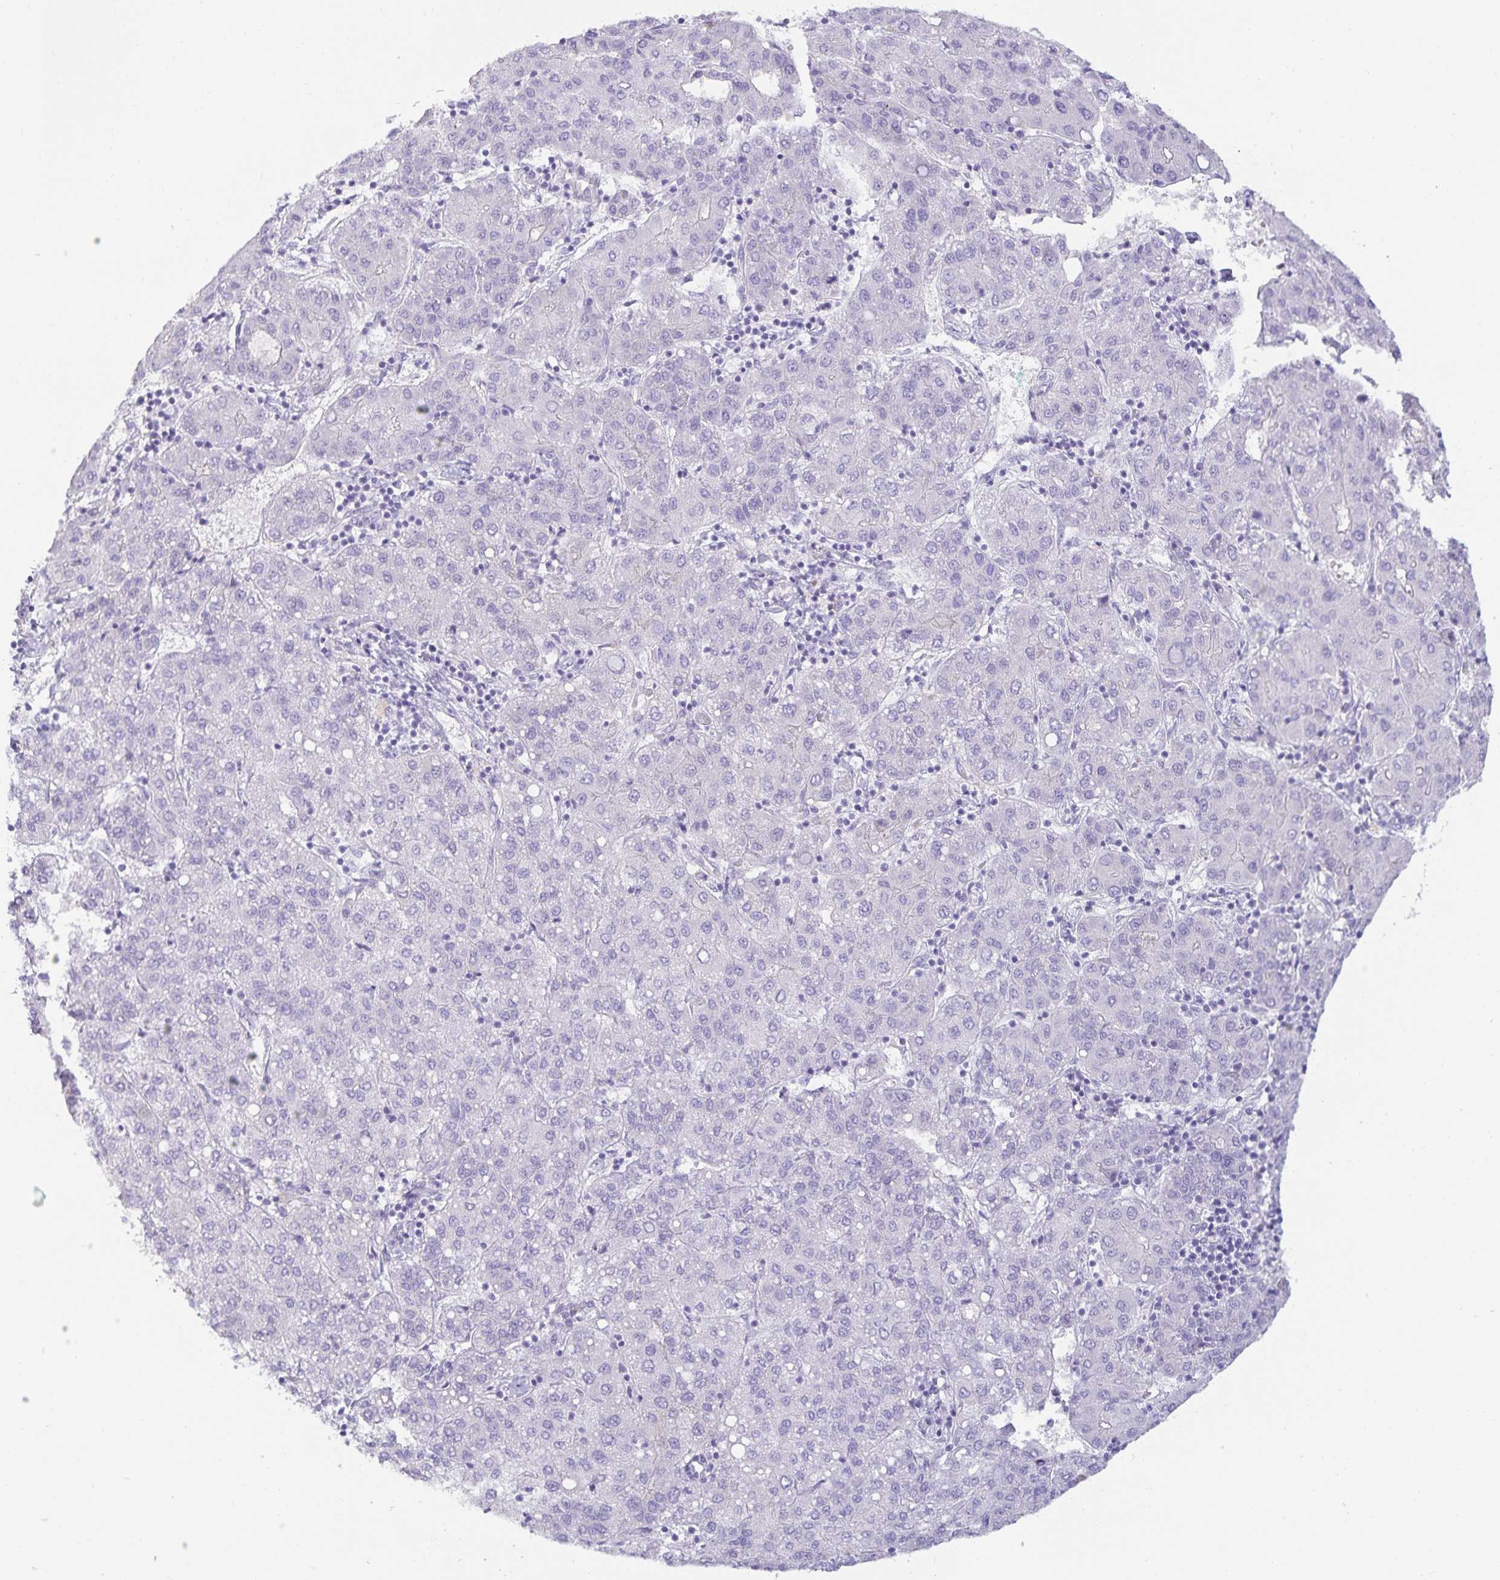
{"staining": {"intensity": "negative", "quantity": "none", "location": "none"}, "tissue": "liver cancer", "cell_type": "Tumor cells", "image_type": "cancer", "snomed": [{"axis": "morphology", "description": "Carcinoma, Hepatocellular, NOS"}, {"axis": "topography", "description": "Liver"}], "caption": "The micrograph demonstrates no significant positivity in tumor cells of hepatocellular carcinoma (liver).", "gene": "SPAG4", "patient": {"sex": "male", "age": 65}}